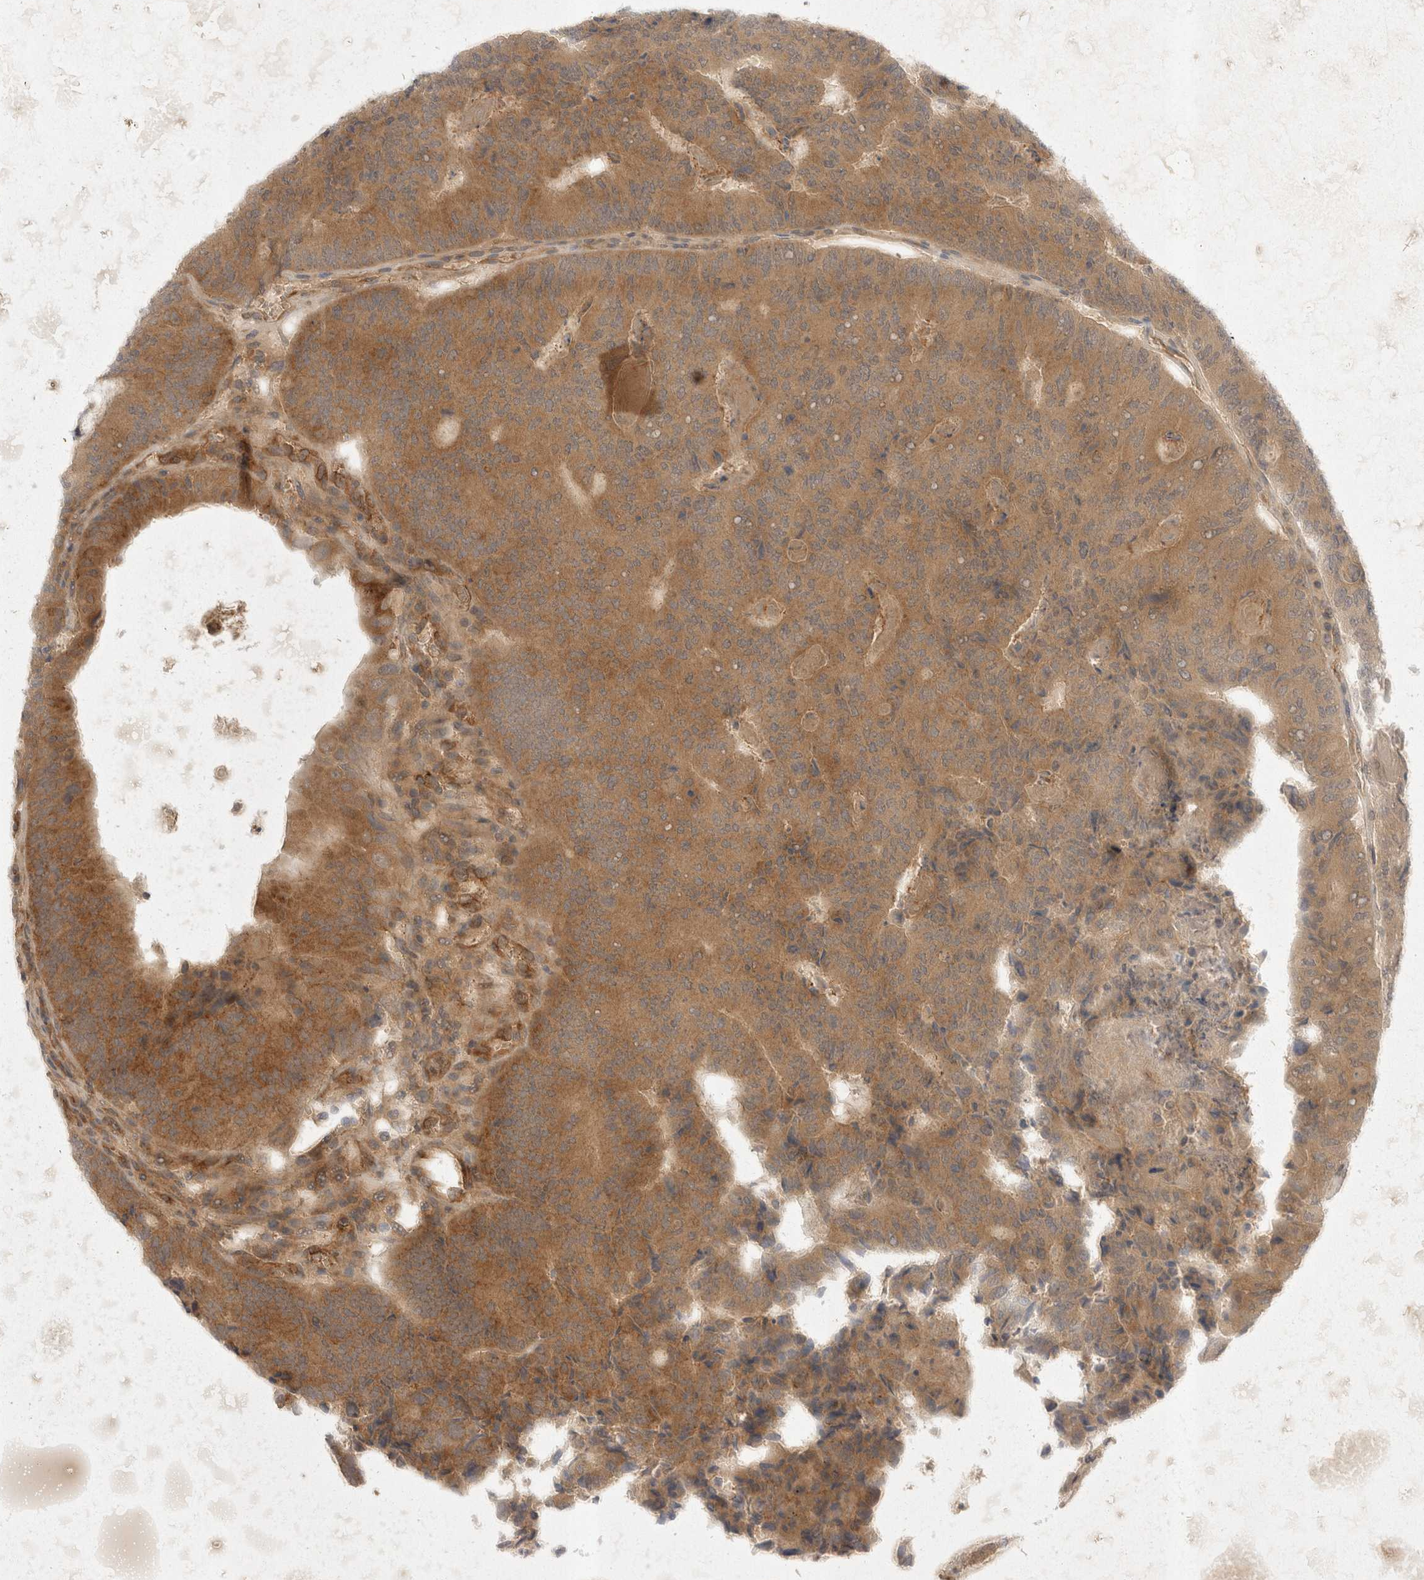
{"staining": {"intensity": "moderate", "quantity": ">75%", "location": "cytoplasmic/membranous"}, "tissue": "colorectal cancer", "cell_type": "Tumor cells", "image_type": "cancer", "snomed": [{"axis": "morphology", "description": "Adenocarcinoma, NOS"}, {"axis": "topography", "description": "Colon"}], "caption": "This micrograph exhibits immunohistochemistry (IHC) staining of human colorectal cancer (adenocarcinoma), with medium moderate cytoplasmic/membranous staining in approximately >75% of tumor cells.", "gene": "EIF4G3", "patient": {"sex": "female", "age": 67}}